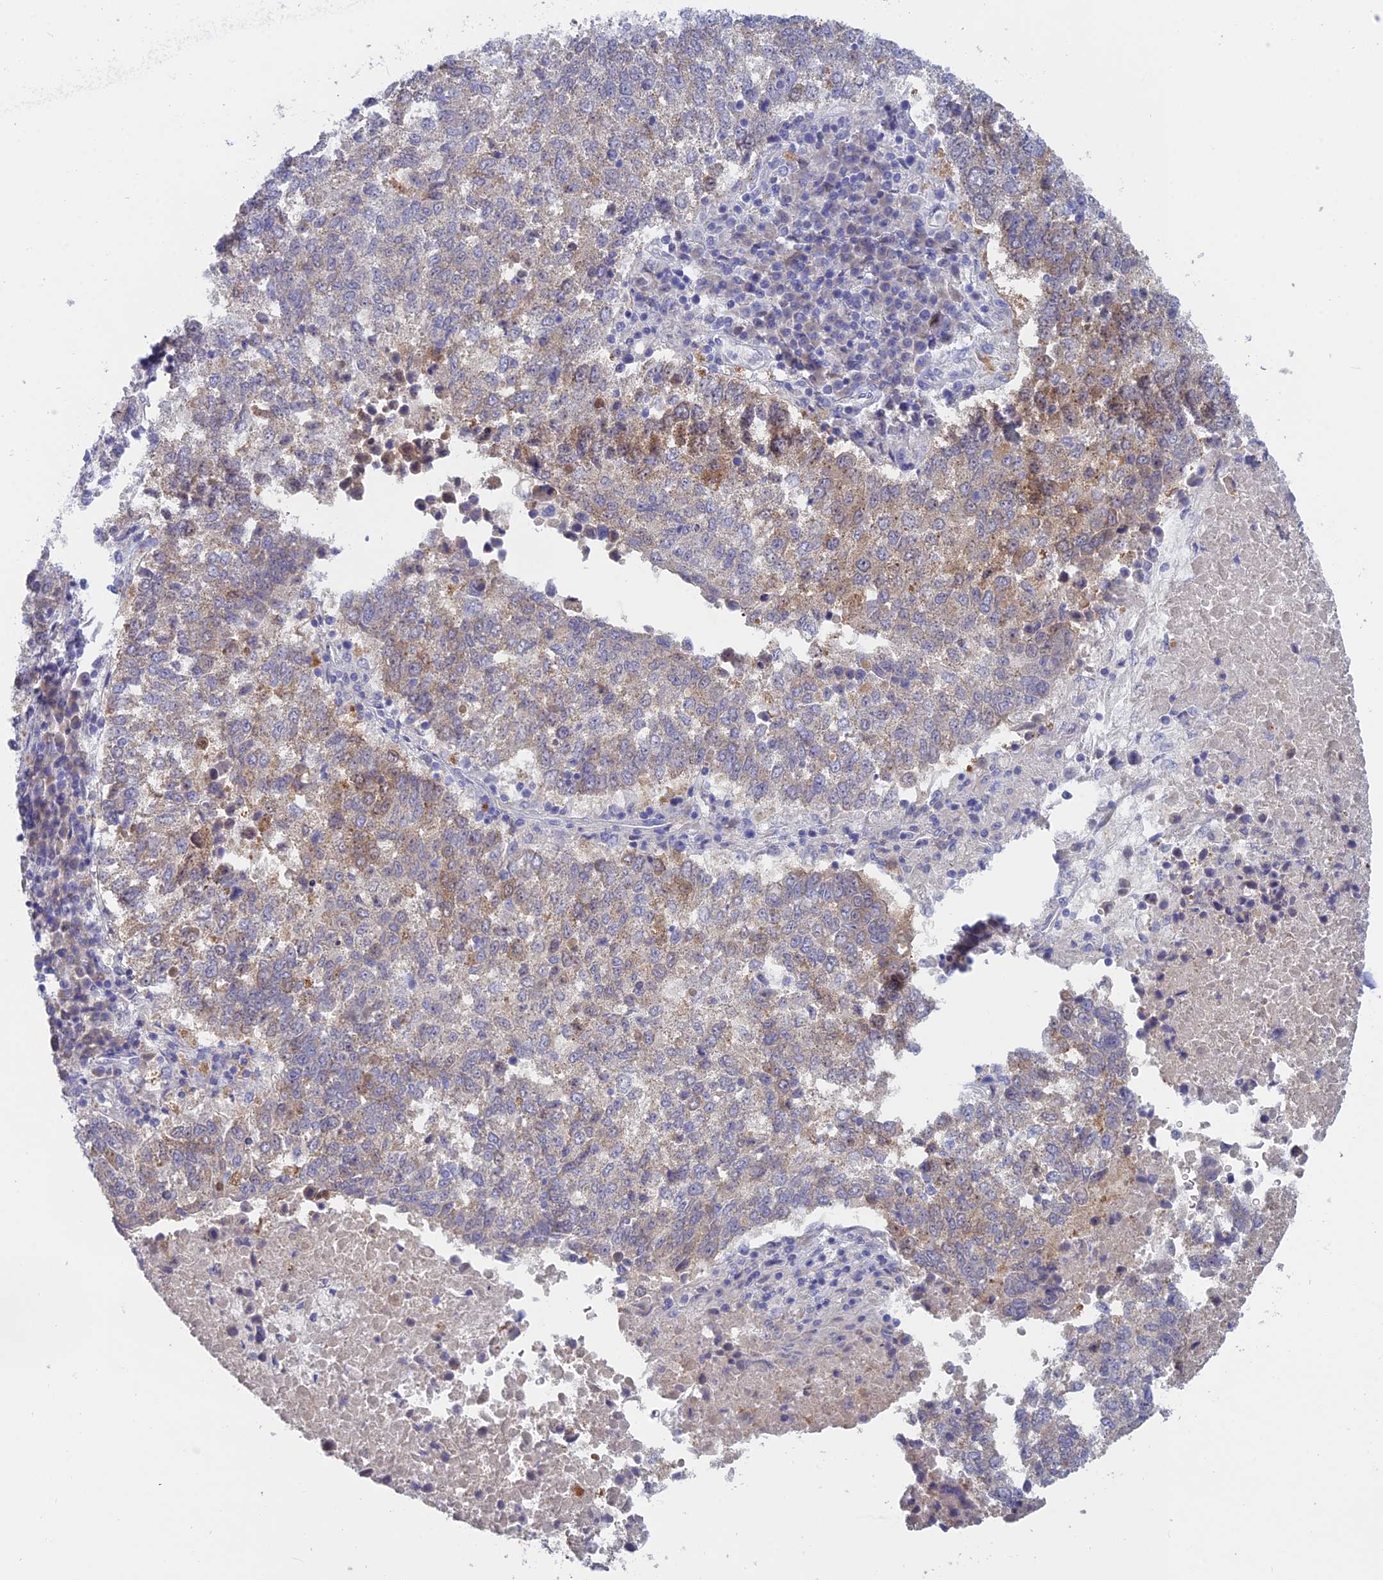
{"staining": {"intensity": "moderate", "quantity": "25%-75%", "location": "cytoplasmic/membranous"}, "tissue": "lung cancer", "cell_type": "Tumor cells", "image_type": "cancer", "snomed": [{"axis": "morphology", "description": "Squamous cell carcinoma, NOS"}, {"axis": "topography", "description": "Lung"}], "caption": "The image demonstrates immunohistochemical staining of squamous cell carcinoma (lung). There is moderate cytoplasmic/membranous expression is seen in about 25%-75% of tumor cells. The protein of interest is shown in brown color, while the nuclei are stained blue.", "gene": "XPO7", "patient": {"sex": "male", "age": 73}}